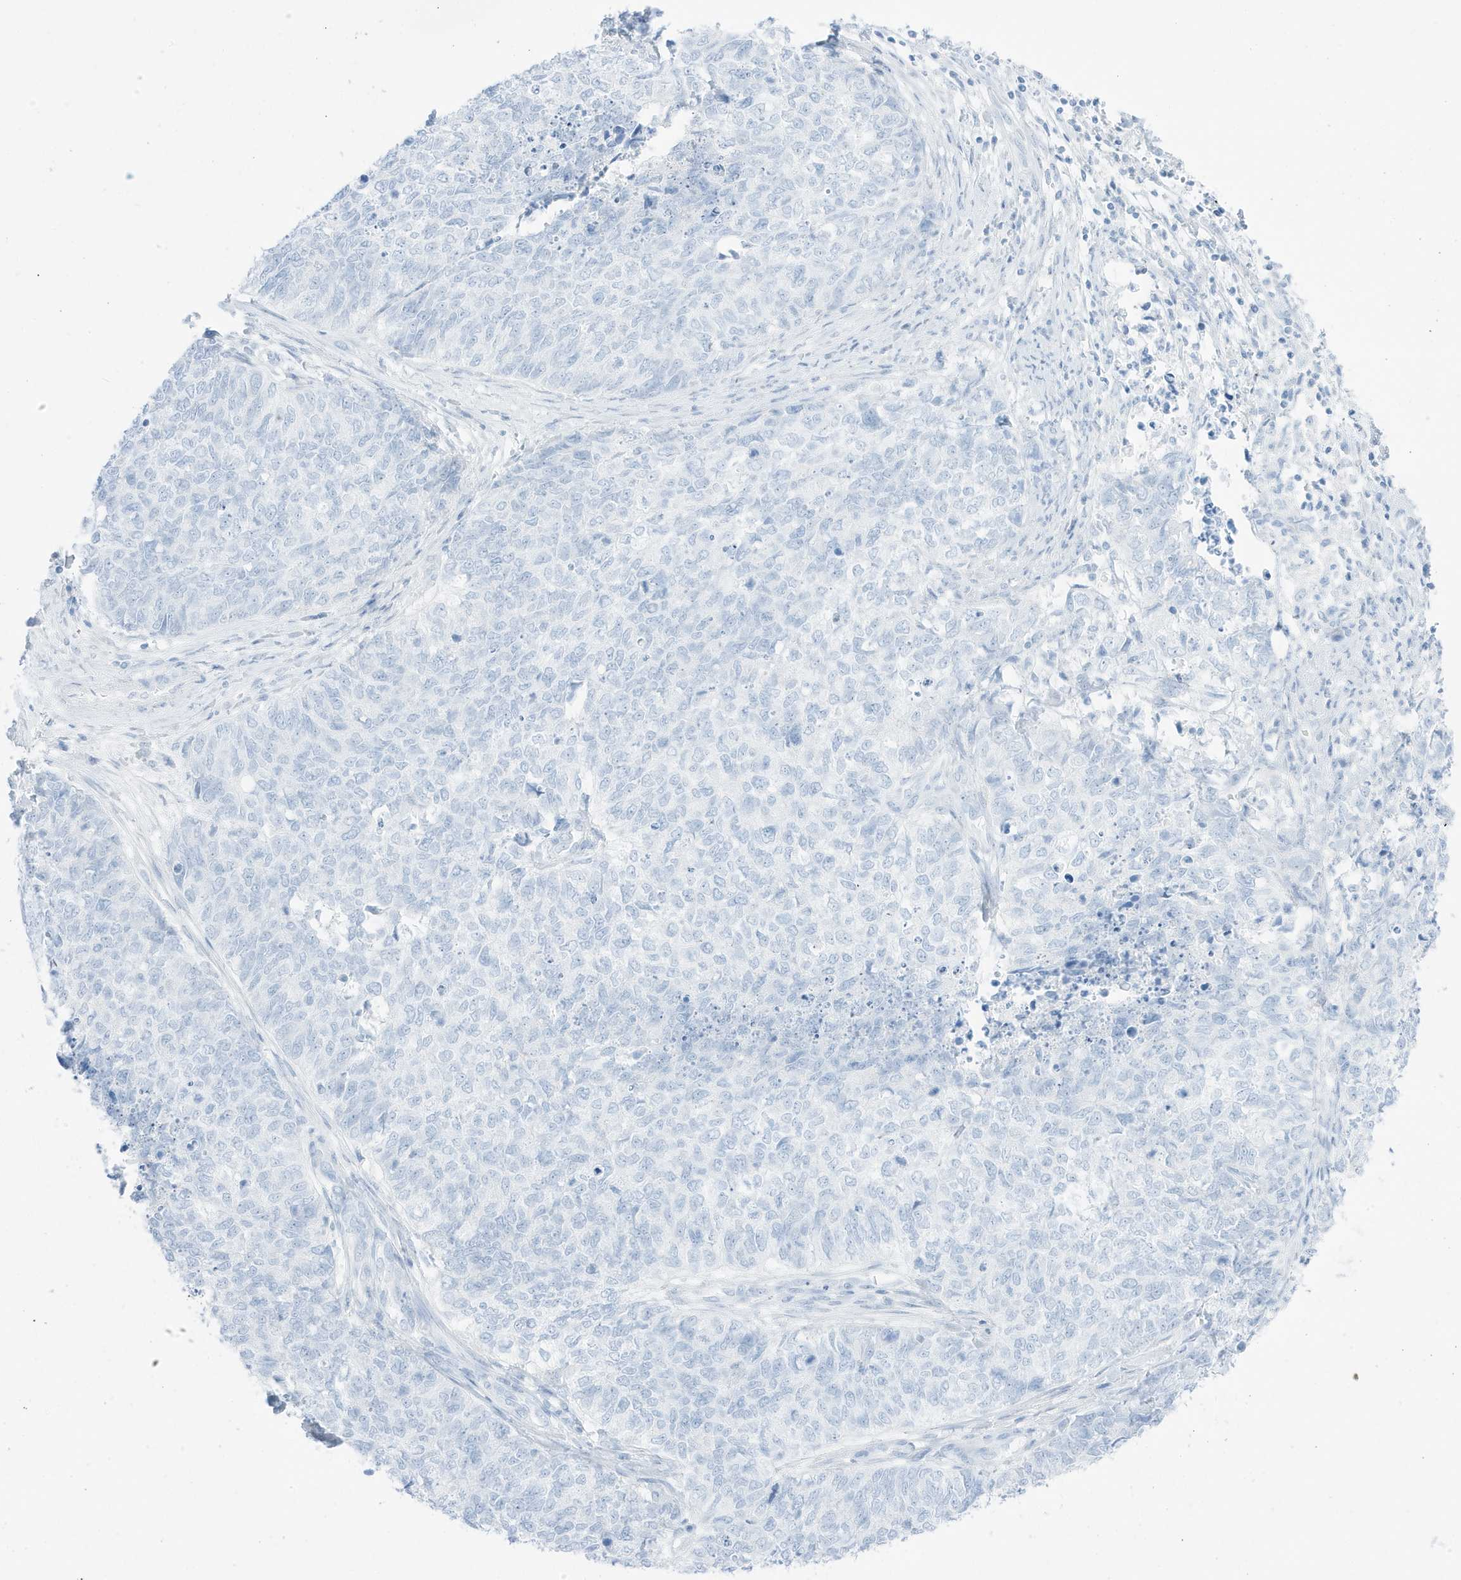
{"staining": {"intensity": "negative", "quantity": "none", "location": "none"}, "tissue": "cervical cancer", "cell_type": "Tumor cells", "image_type": "cancer", "snomed": [{"axis": "morphology", "description": "Squamous cell carcinoma, NOS"}, {"axis": "topography", "description": "Cervix"}], "caption": "Immunohistochemical staining of cervical cancer shows no significant expression in tumor cells. Brightfield microscopy of IHC stained with DAB (brown) and hematoxylin (blue), captured at high magnification.", "gene": "SLC22A13", "patient": {"sex": "female", "age": 63}}